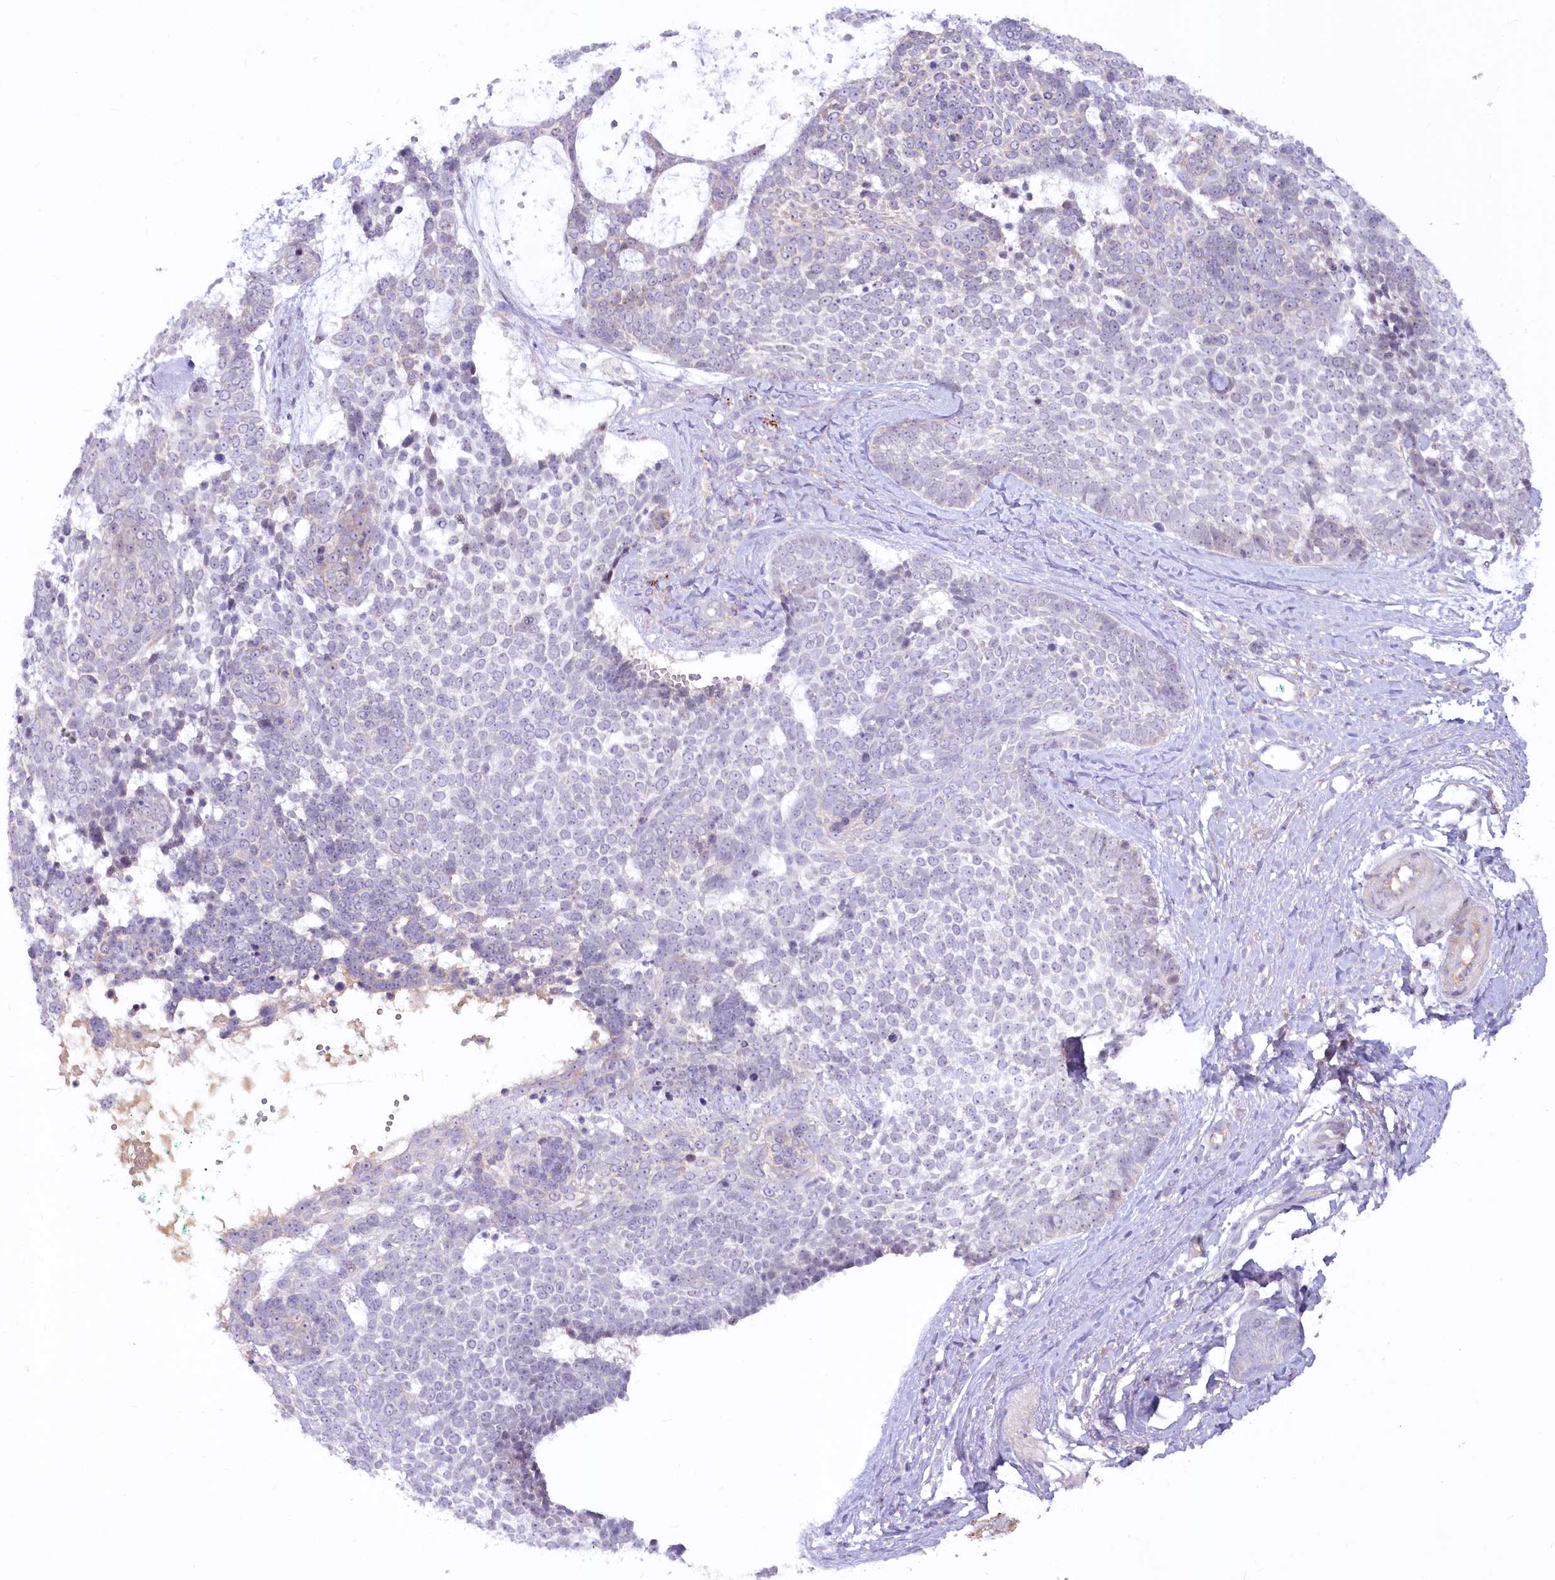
{"staining": {"intensity": "negative", "quantity": "none", "location": "none"}, "tissue": "skin cancer", "cell_type": "Tumor cells", "image_type": "cancer", "snomed": [{"axis": "morphology", "description": "Basal cell carcinoma"}, {"axis": "topography", "description": "Skin"}], "caption": "Immunohistochemistry photomicrograph of neoplastic tissue: human skin basal cell carcinoma stained with DAB demonstrates no significant protein positivity in tumor cells.", "gene": "EFHC2", "patient": {"sex": "female", "age": 81}}